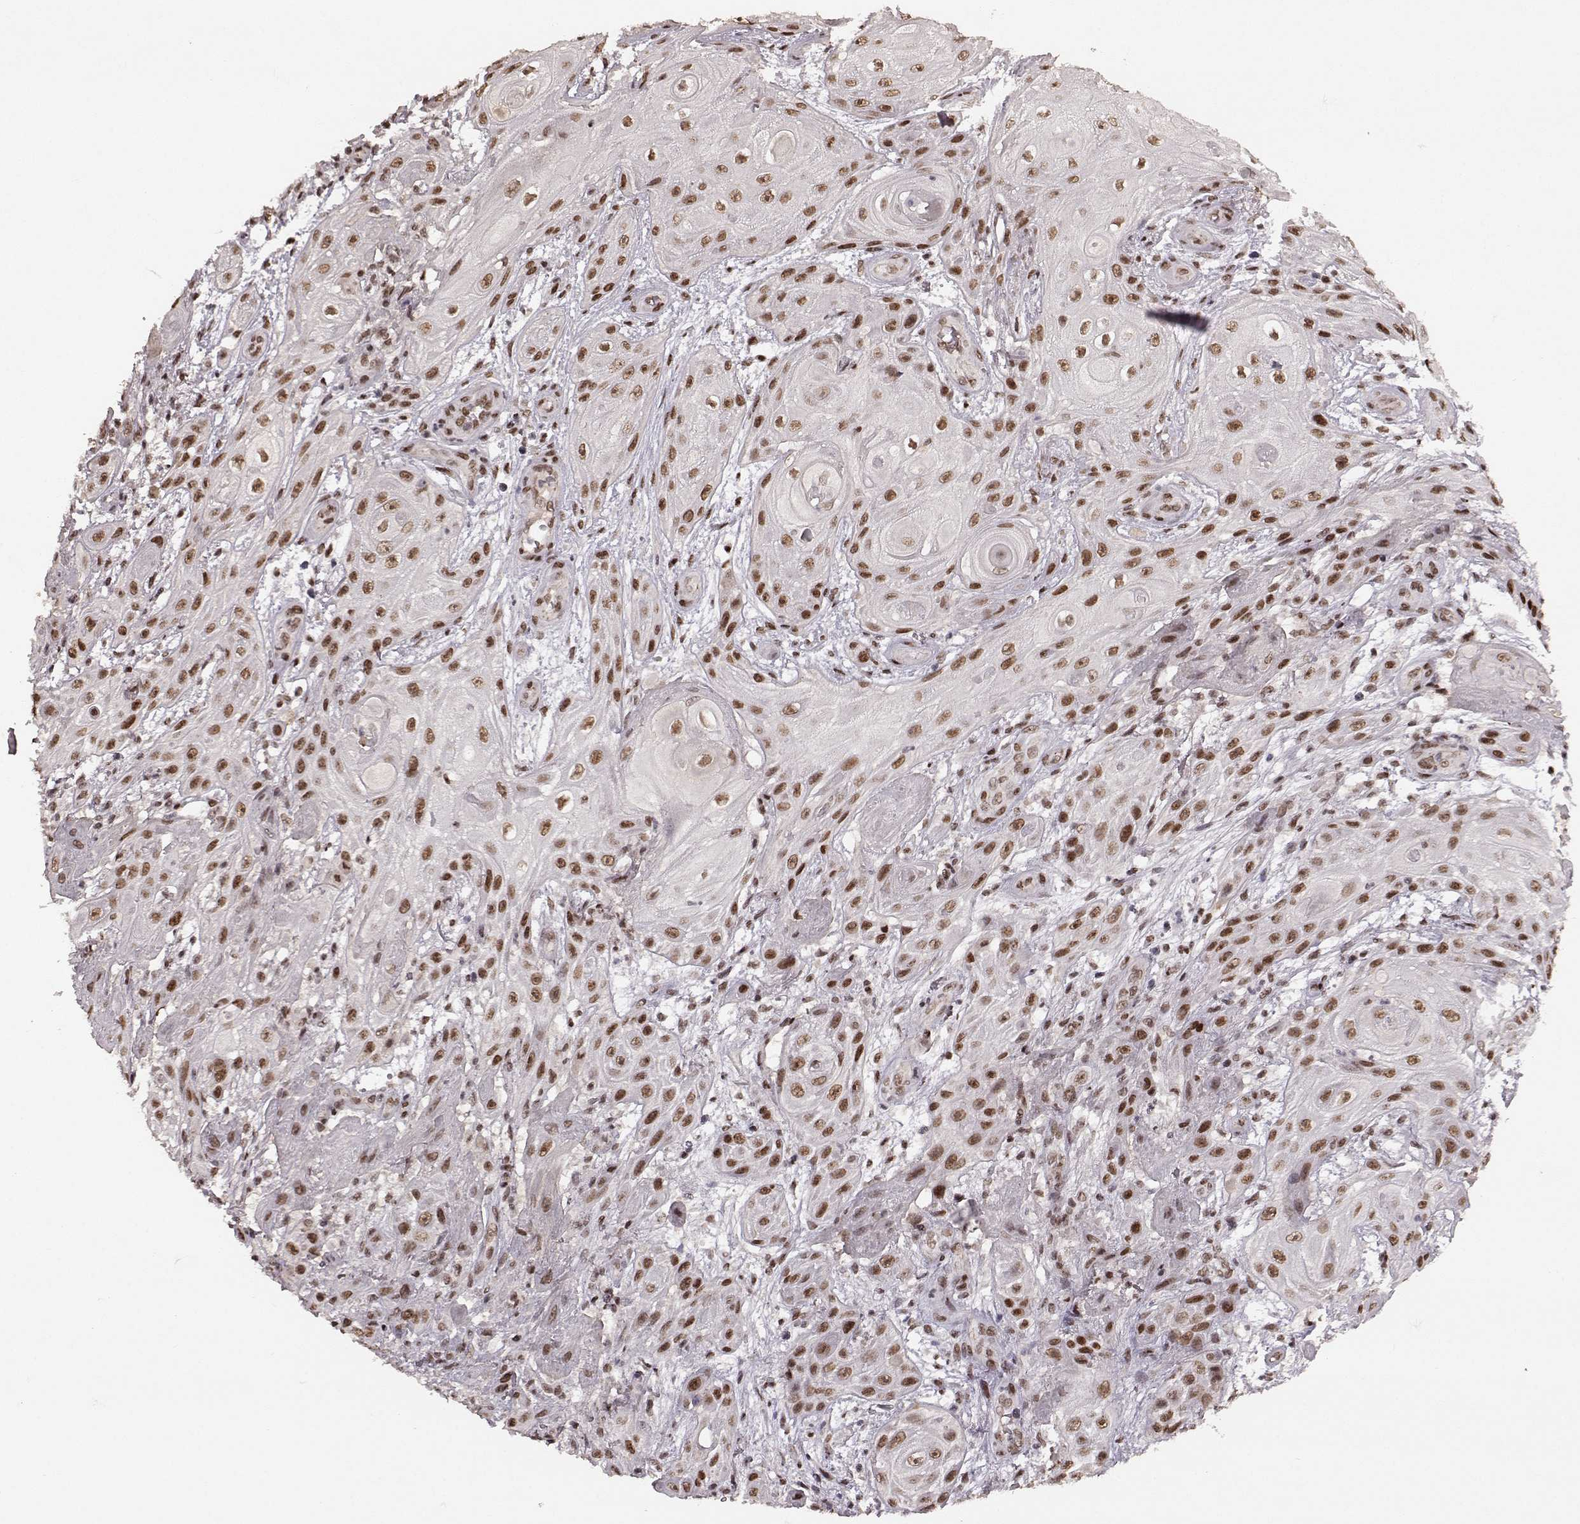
{"staining": {"intensity": "moderate", "quantity": ">75%", "location": "nuclear"}, "tissue": "skin cancer", "cell_type": "Tumor cells", "image_type": "cancer", "snomed": [{"axis": "morphology", "description": "Squamous cell carcinoma, NOS"}, {"axis": "topography", "description": "Skin"}], "caption": "Immunohistochemistry photomicrograph of human squamous cell carcinoma (skin) stained for a protein (brown), which reveals medium levels of moderate nuclear staining in approximately >75% of tumor cells.", "gene": "RRAGD", "patient": {"sex": "male", "age": 62}}